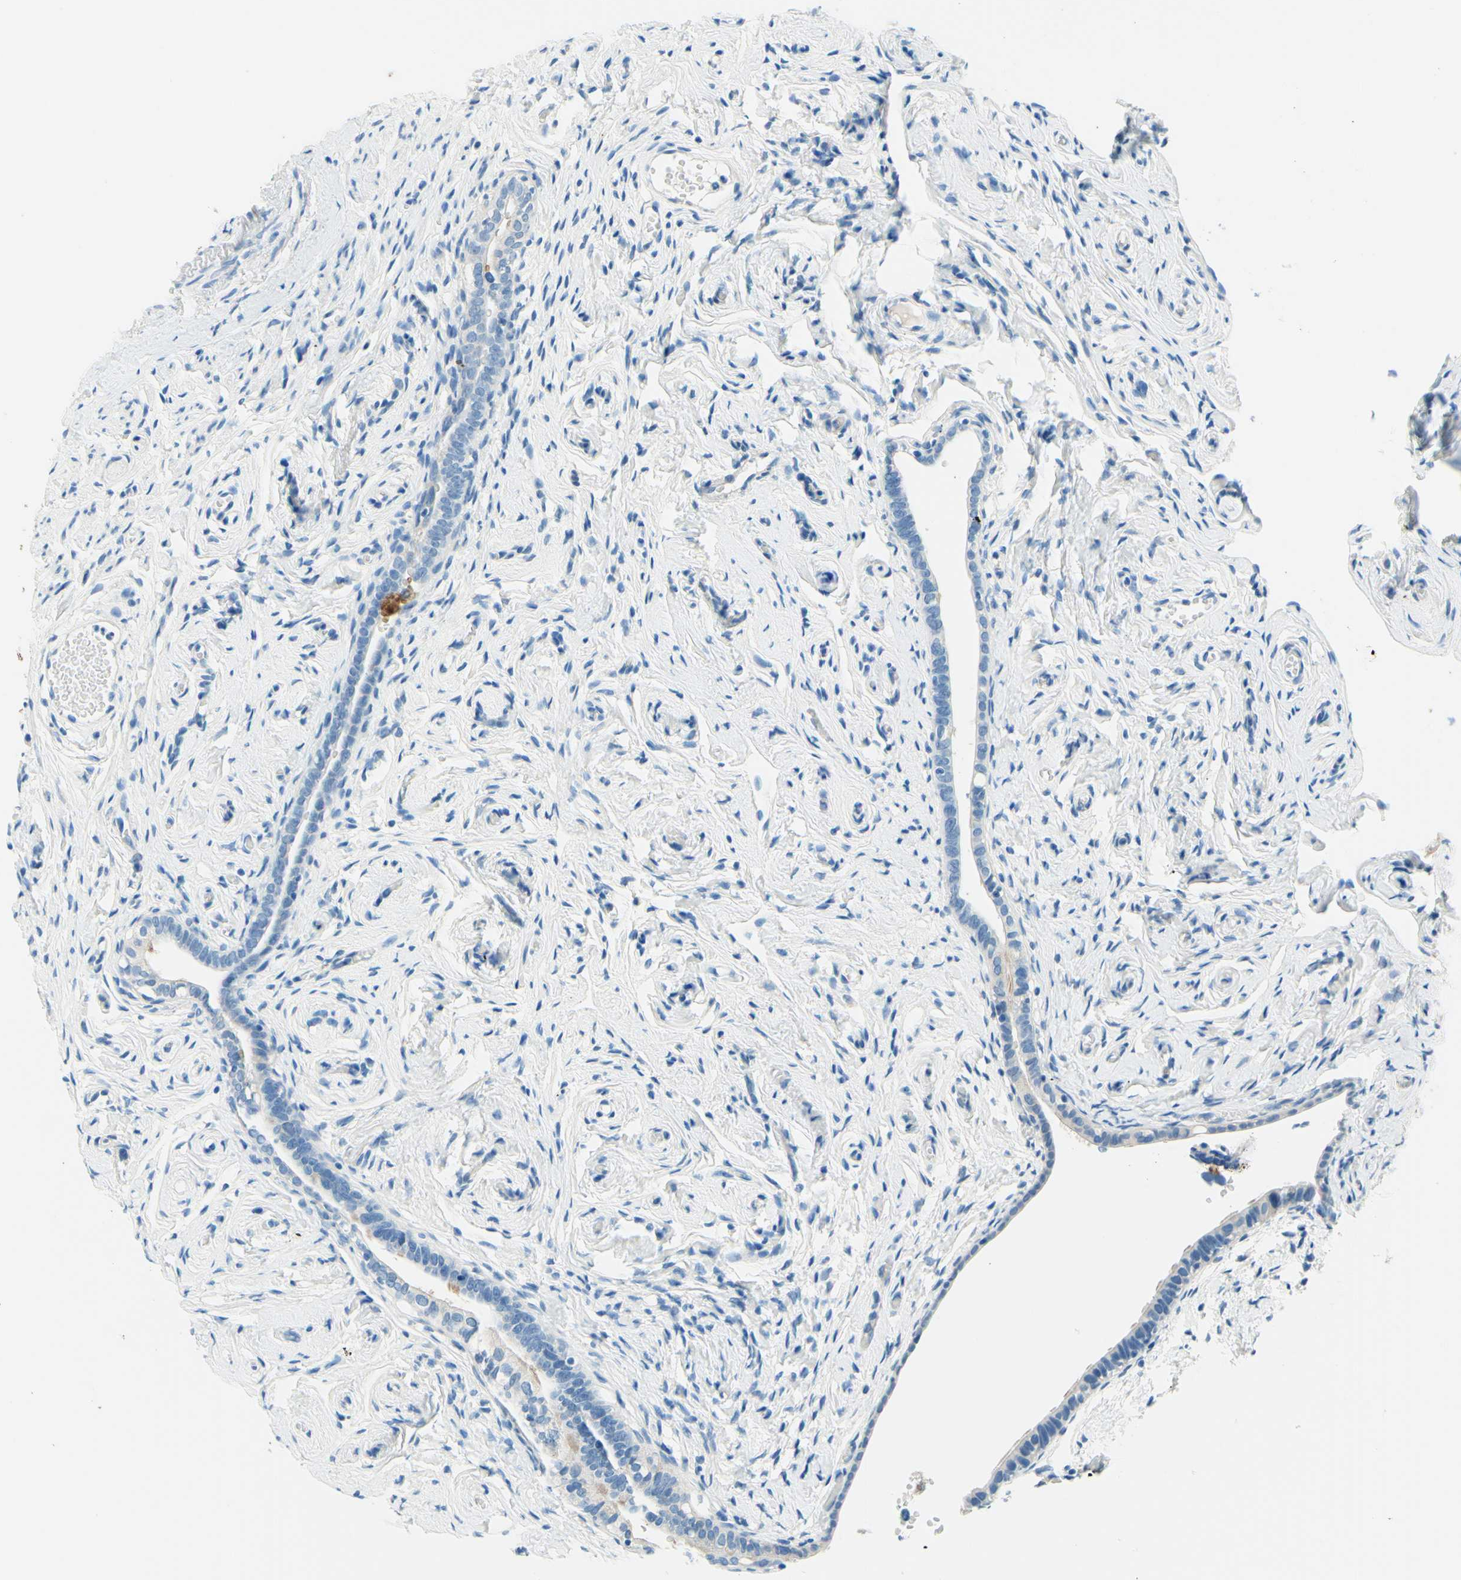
{"staining": {"intensity": "negative", "quantity": "none", "location": "none"}, "tissue": "fallopian tube", "cell_type": "Glandular cells", "image_type": "normal", "snomed": [{"axis": "morphology", "description": "Normal tissue, NOS"}, {"axis": "topography", "description": "Fallopian tube"}], "caption": "Fallopian tube stained for a protein using immunohistochemistry (IHC) reveals no expression glandular cells.", "gene": "PASD1", "patient": {"sex": "female", "age": 71}}